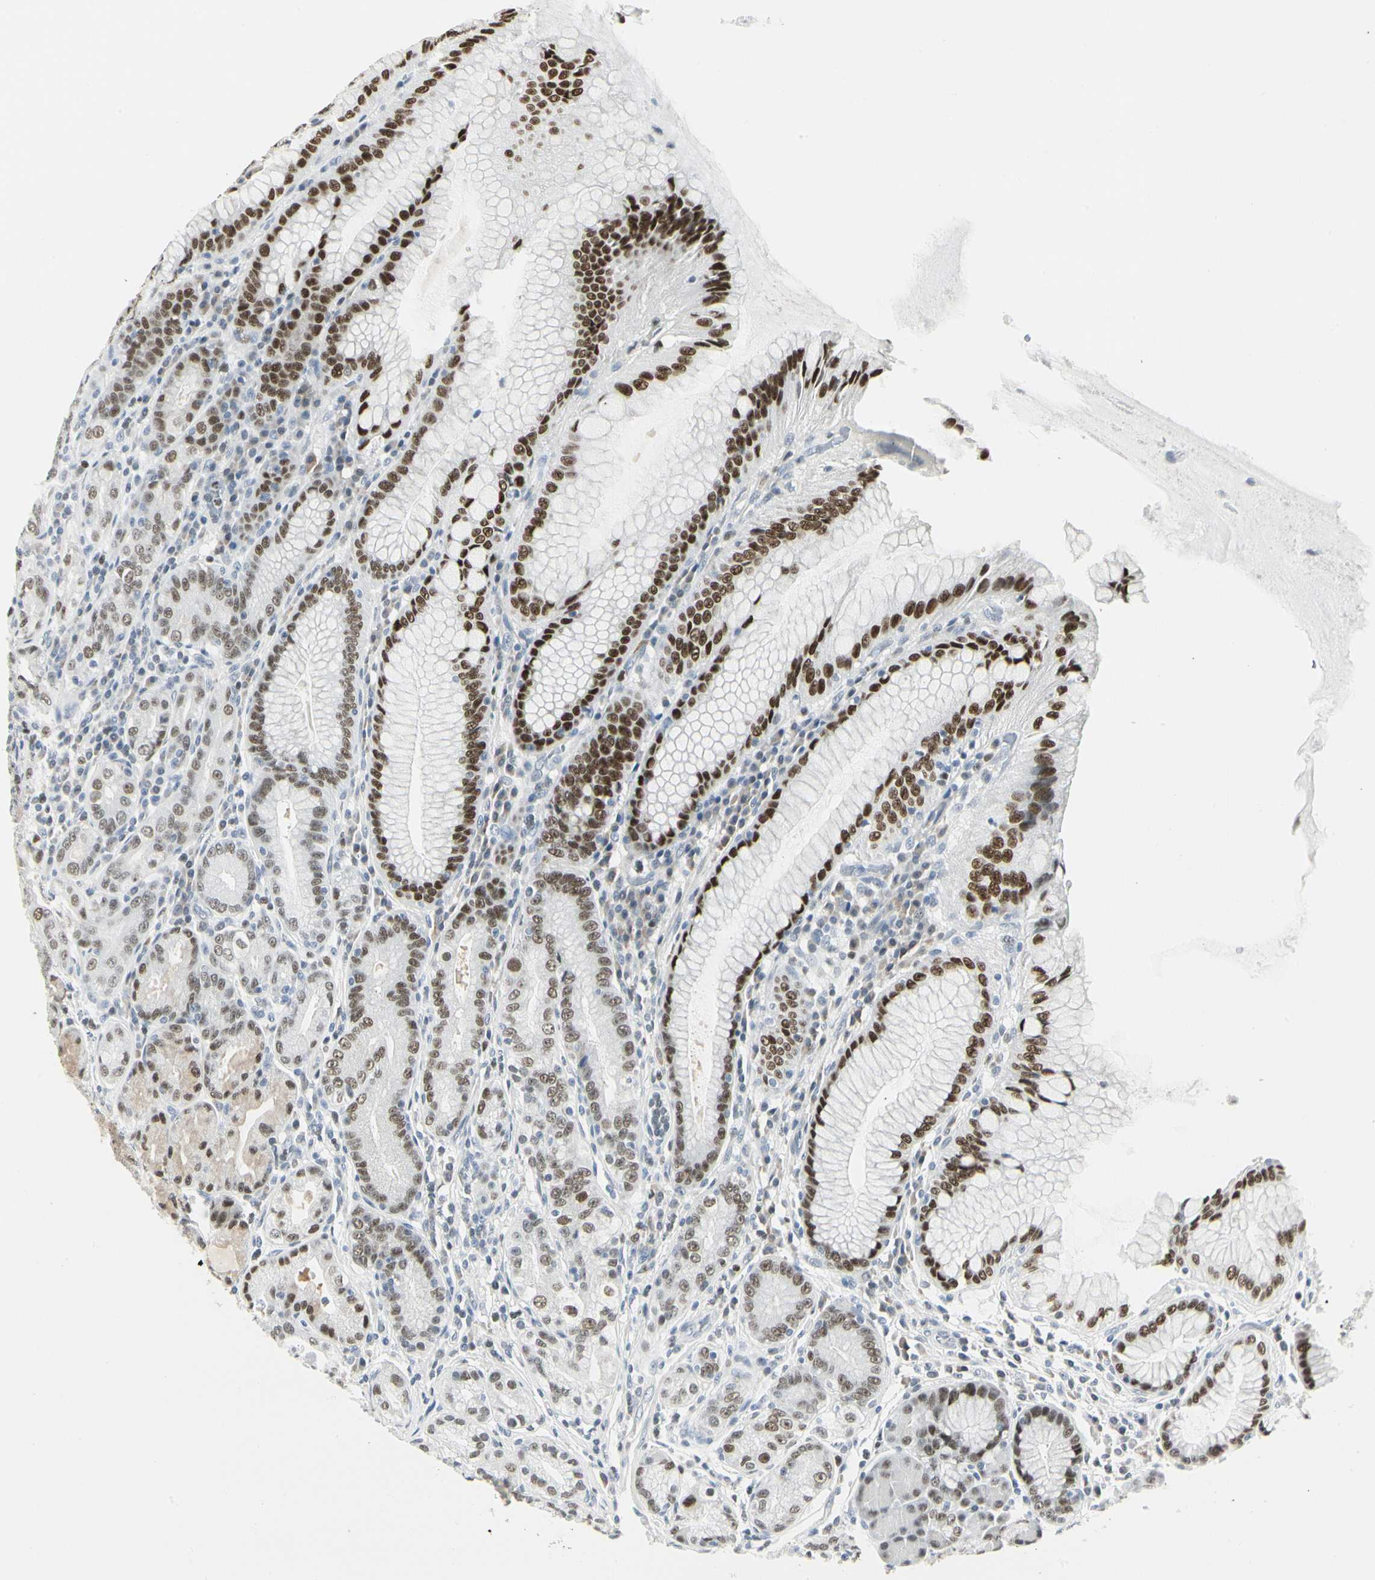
{"staining": {"intensity": "strong", "quantity": ">75%", "location": "nuclear"}, "tissue": "stomach", "cell_type": "Glandular cells", "image_type": "normal", "snomed": [{"axis": "morphology", "description": "Normal tissue, NOS"}, {"axis": "topography", "description": "Stomach, lower"}], "caption": "The immunohistochemical stain labels strong nuclear staining in glandular cells of unremarkable stomach.", "gene": "ZBTB7B", "patient": {"sex": "female", "age": 76}}